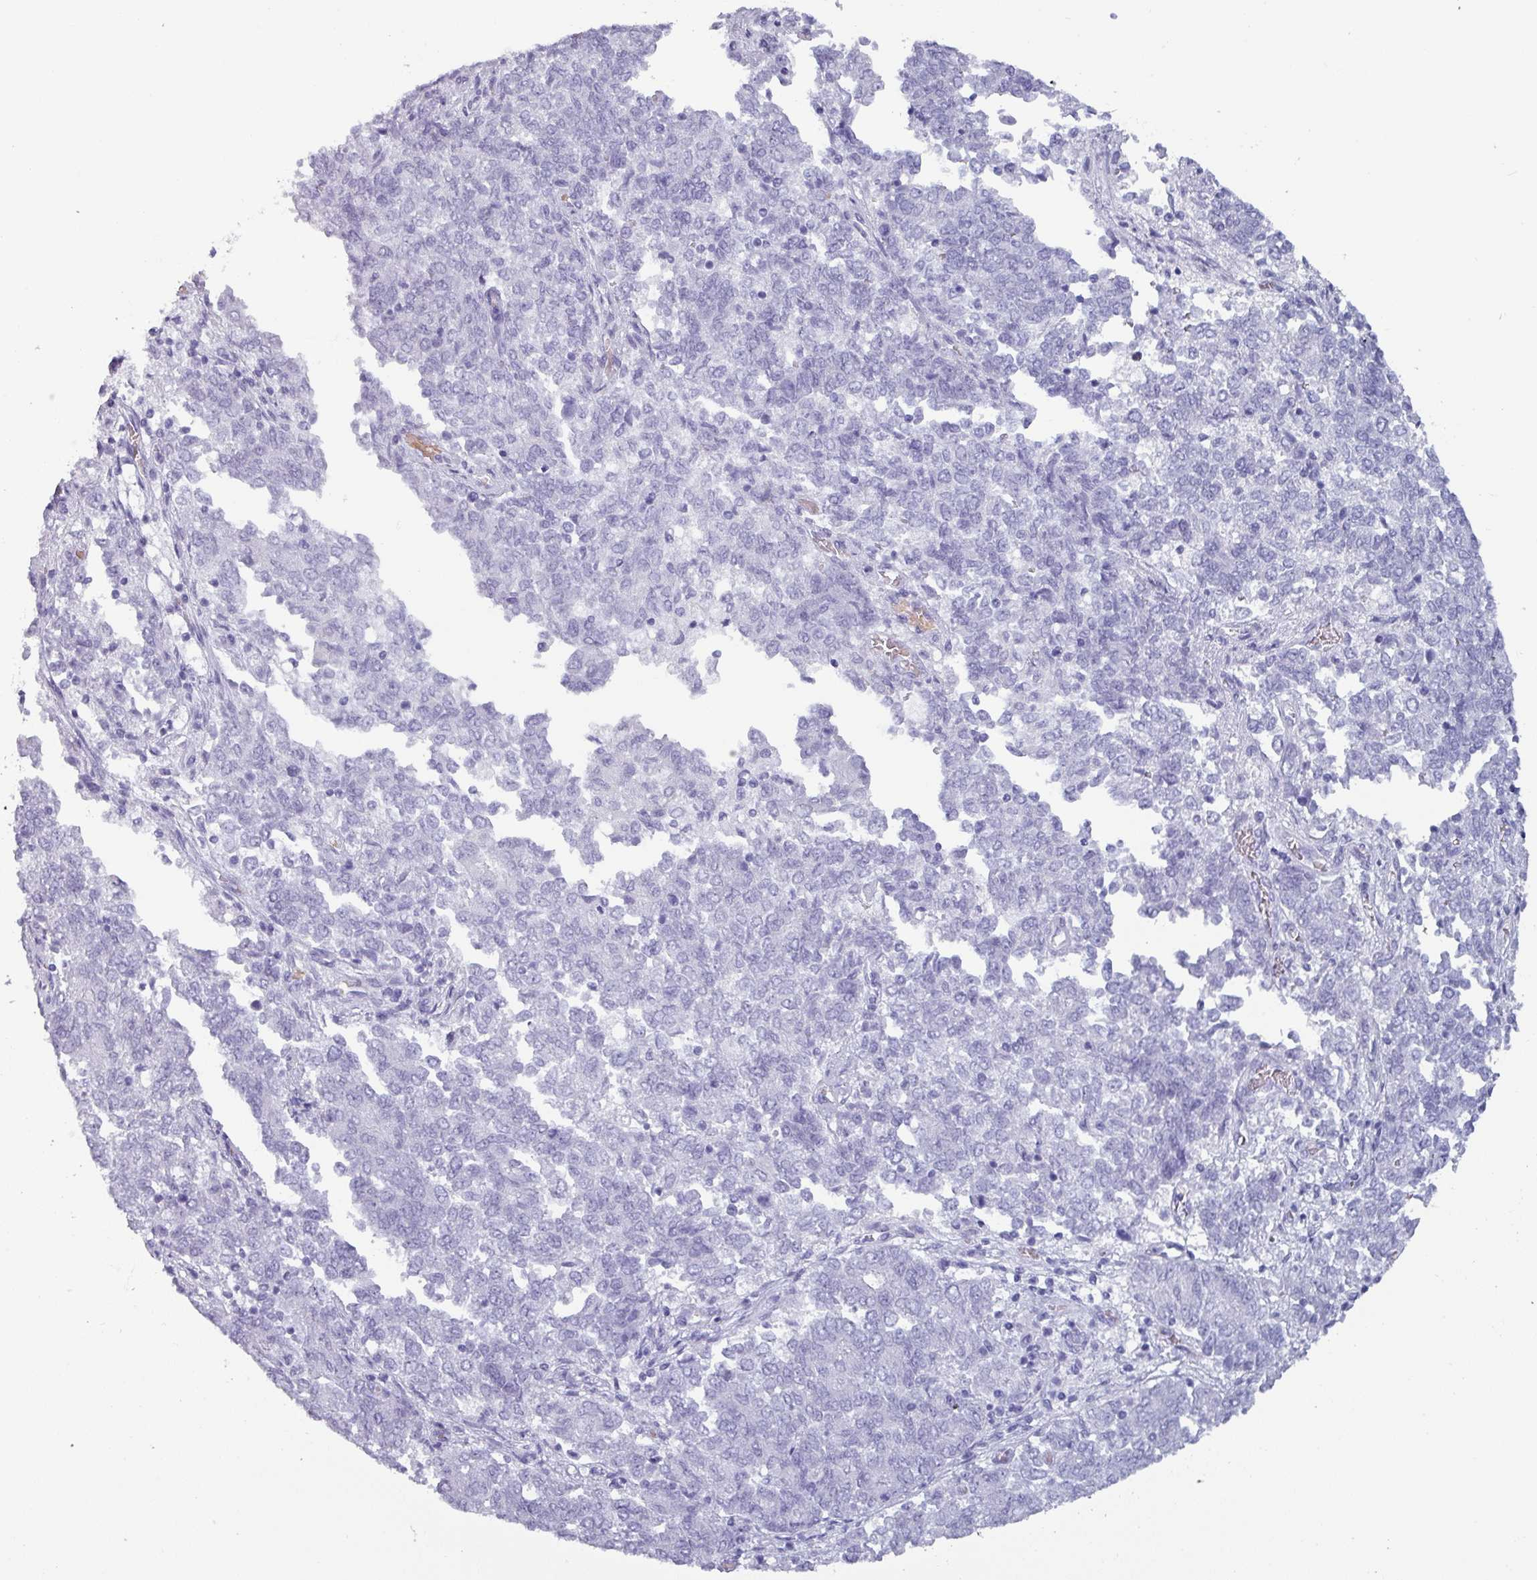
{"staining": {"intensity": "negative", "quantity": "none", "location": "none"}, "tissue": "endometrial cancer", "cell_type": "Tumor cells", "image_type": "cancer", "snomed": [{"axis": "morphology", "description": "Adenocarcinoma, NOS"}, {"axis": "topography", "description": "Endometrium"}], "caption": "Tumor cells show no significant positivity in endometrial cancer (adenocarcinoma).", "gene": "CRYBB2", "patient": {"sex": "female", "age": 80}}